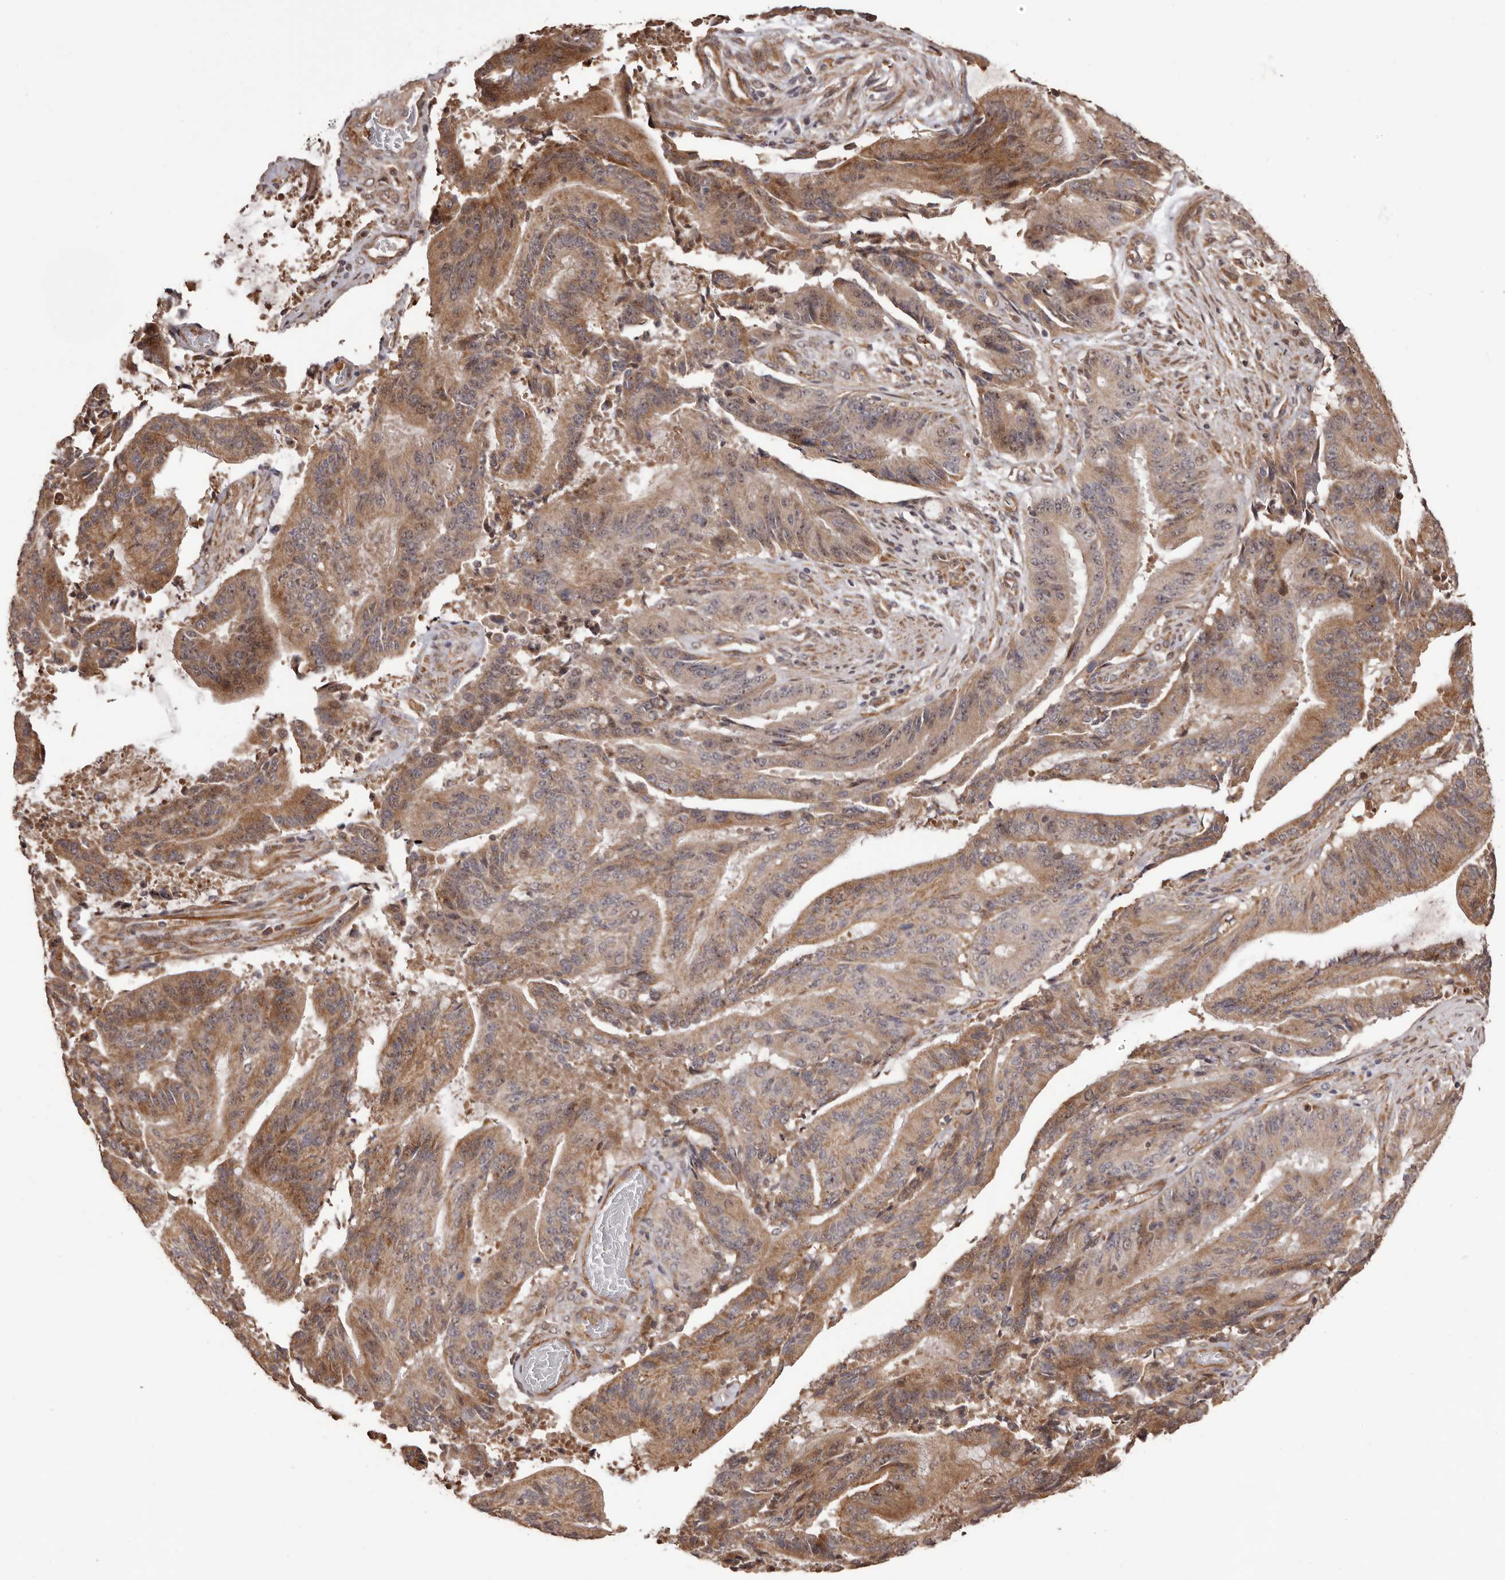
{"staining": {"intensity": "moderate", "quantity": ">75%", "location": "cytoplasmic/membranous"}, "tissue": "liver cancer", "cell_type": "Tumor cells", "image_type": "cancer", "snomed": [{"axis": "morphology", "description": "Normal tissue, NOS"}, {"axis": "morphology", "description": "Cholangiocarcinoma"}, {"axis": "topography", "description": "Liver"}, {"axis": "topography", "description": "Peripheral nerve tissue"}], "caption": "A histopathology image showing moderate cytoplasmic/membranous staining in approximately >75% of tumor cells in liver cancer (cholangiocarcinoma), as visualized by brown immunohistochemical staining.", "gene": "ZCCHC7", "patient": {"sex": "female", "age": 73}}